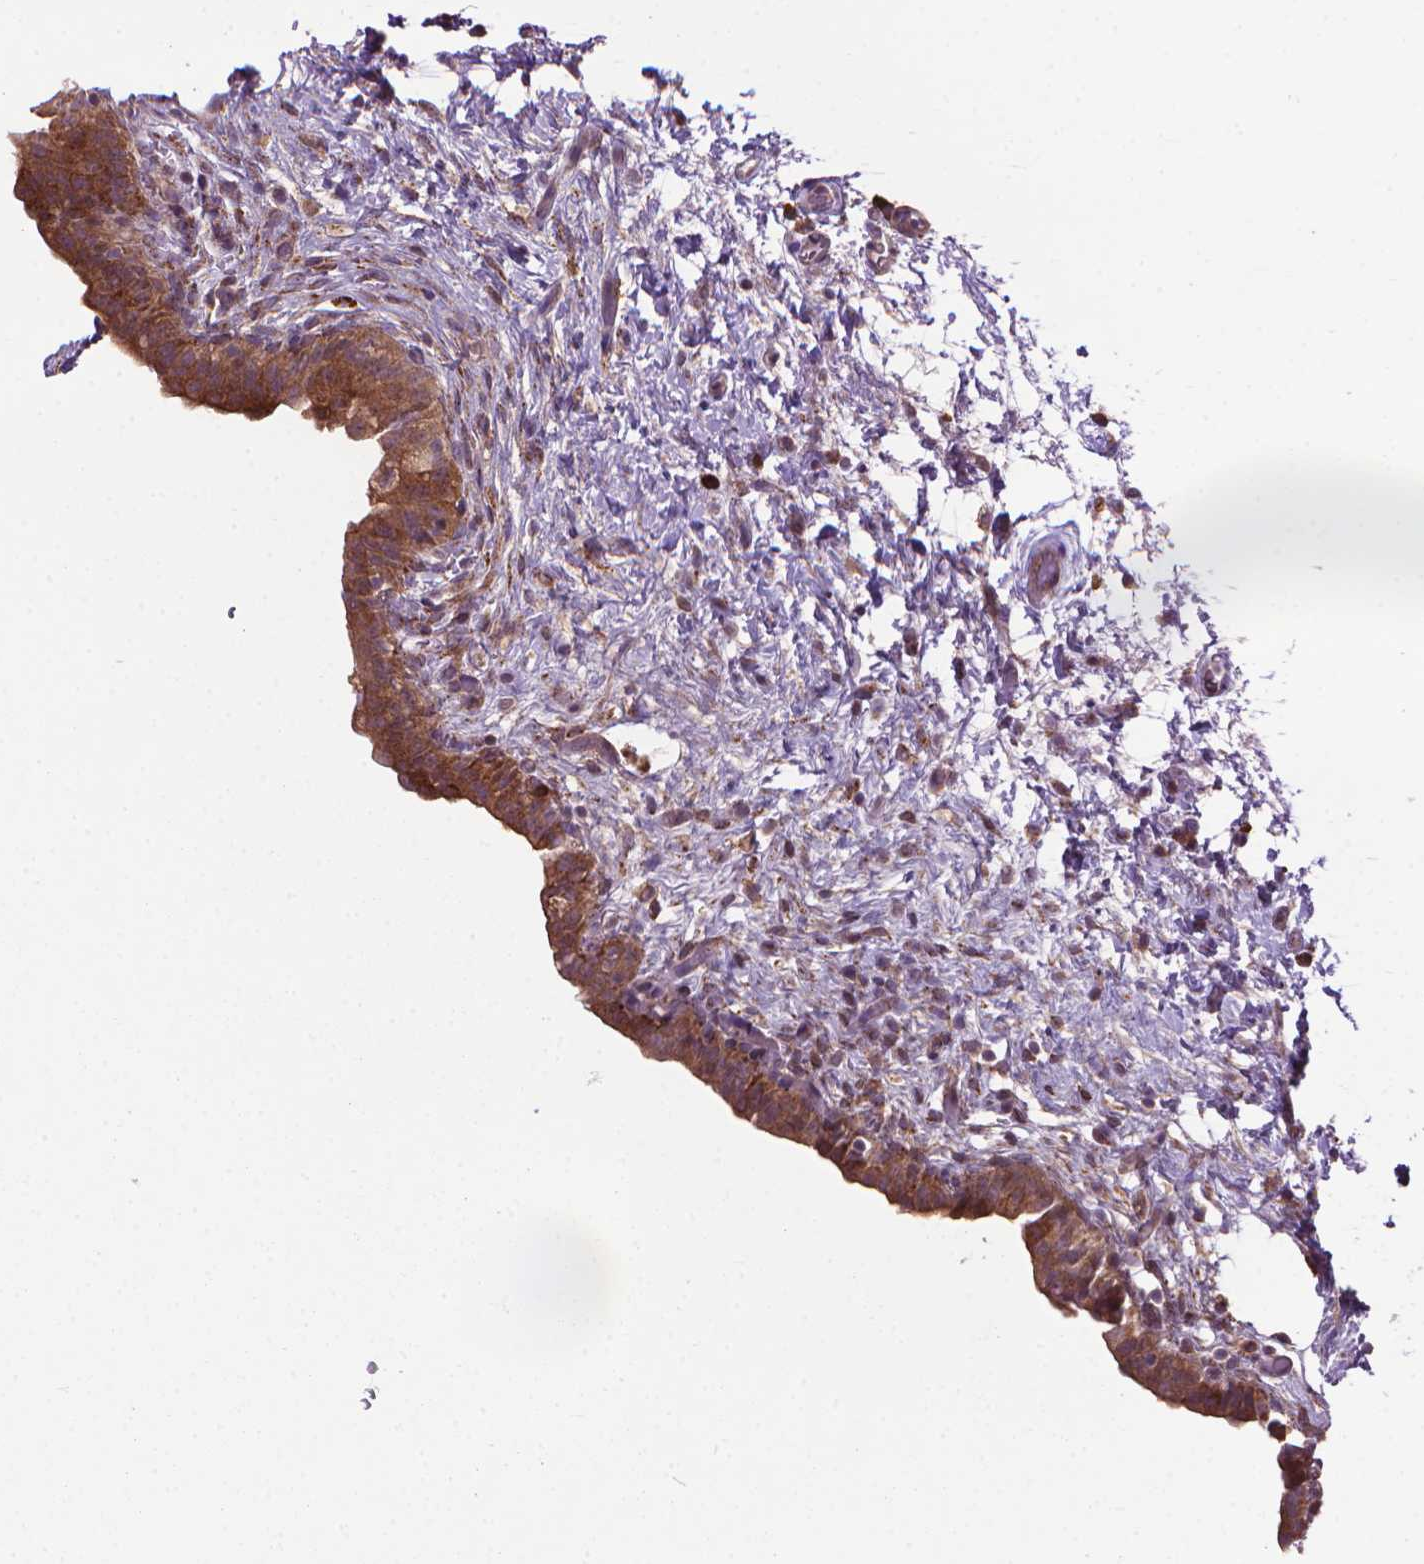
{"staining": {"intensity": "moderate", "quantity": ">75%", "location": "cytoplasmic/membranous"}, "tissue": "urinary bladder", "cell_type": "Urothelial cells", "image_type": "normal", "snomed": [{"axis": "morphology", "description": "Normal tissue, NOS"}, {"axis": "topography", "description": "Urinary bladder"}], "caption": "Urinary bladder was stained to show a protein in brown. There is medium levels of moderate cytoplasmic/membranous expression in about >75% of urothelial cells. (Brightfield microscopy of DAB IHC at high magnification).", "gene": "MYH14", "patient": {"sex": "male", "age": 69}}